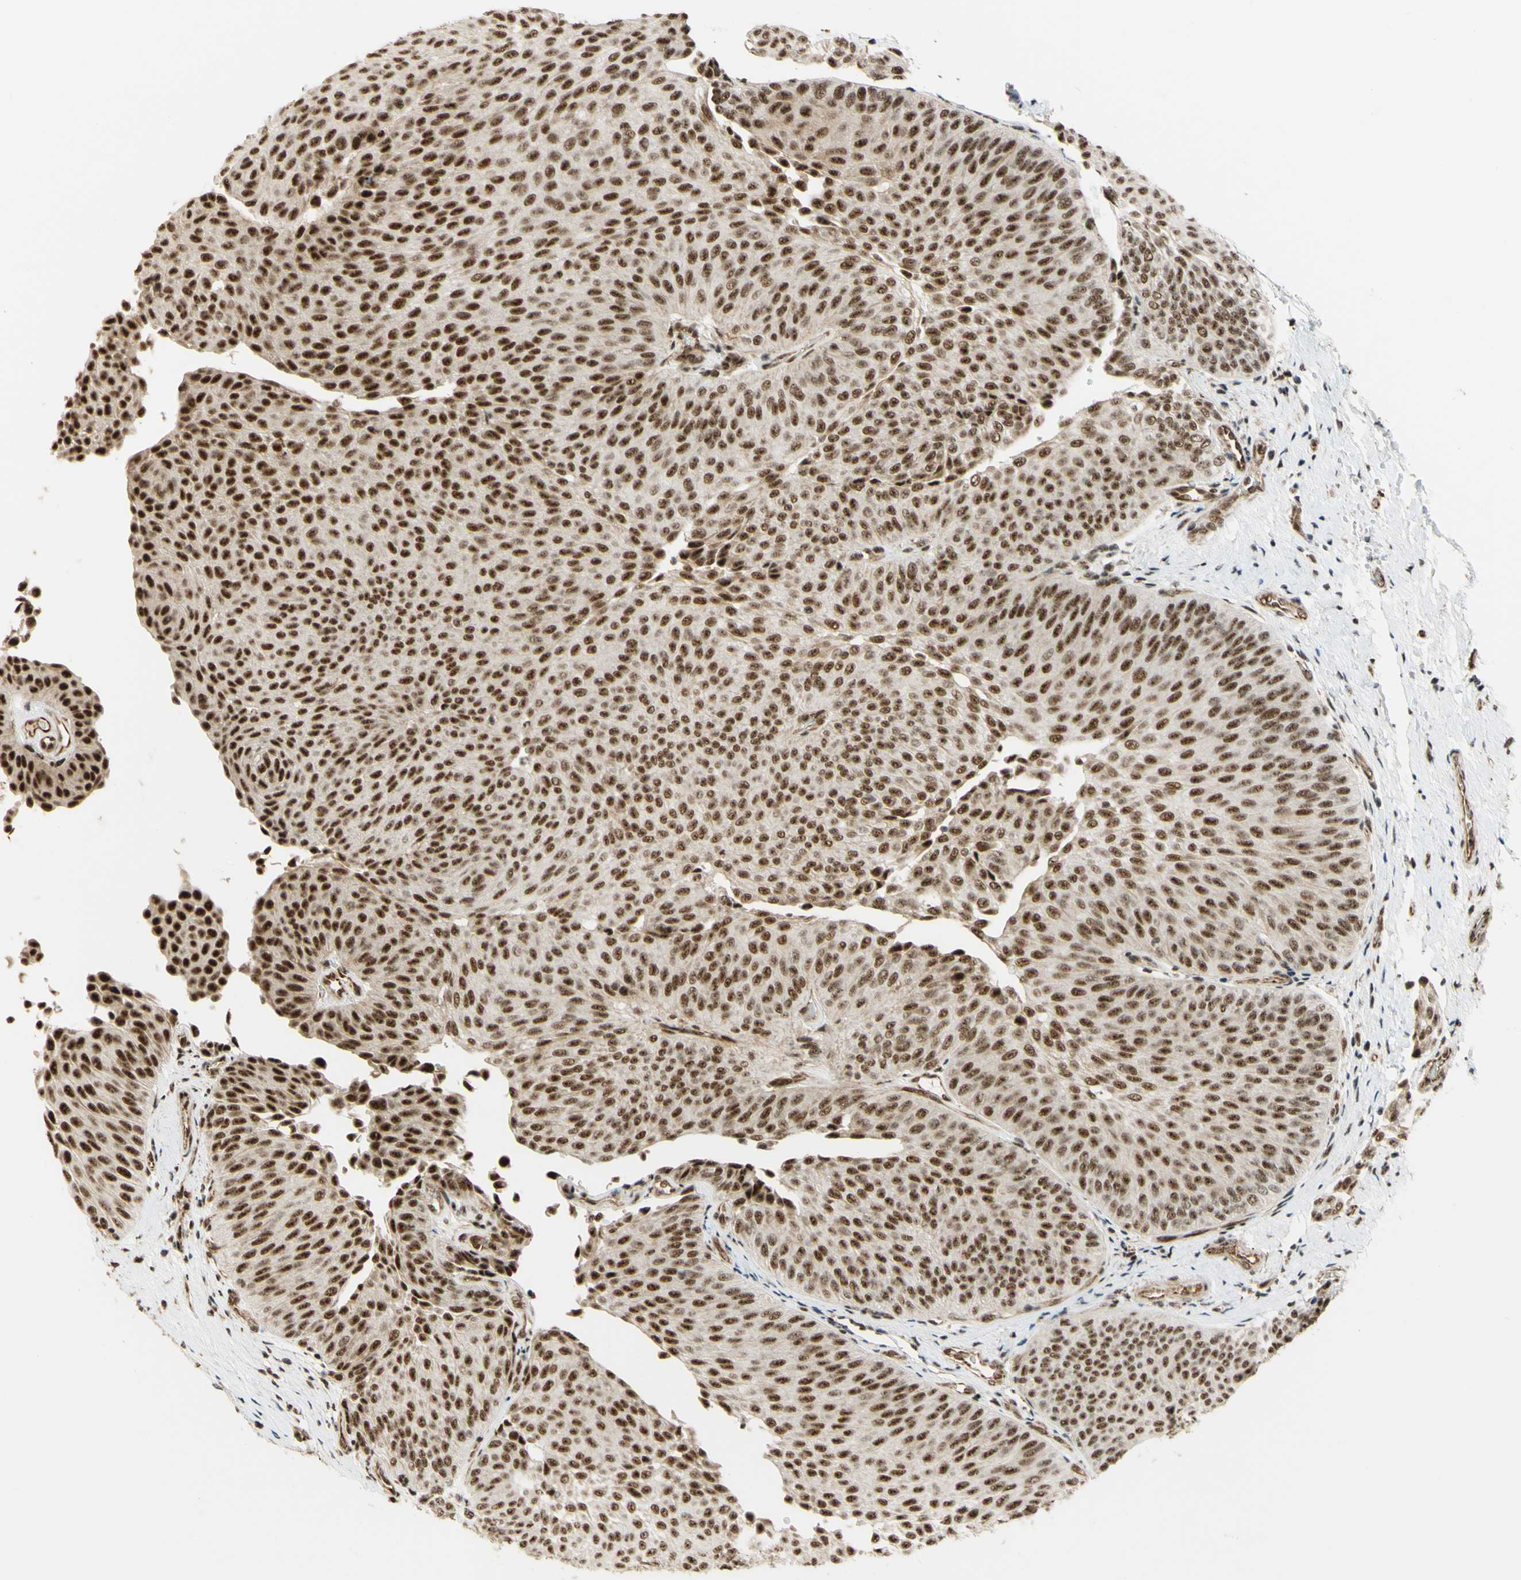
{"staining": {"intensity": "strong", "quantity": ">75%", "location": "nuclear"}, "tissue": "urothelial cancer", "cell_type": "Tumor cells", "image_type": "cancer", "snomed": [{"axis": "morphology", "description": "Urothelial carcinoma, Low grade"}, {"axis": "topography", "description": "Urinary bladder"}], "caption": "An IHC micrograph of neoplastic tissue is shown. Protein staining in brown labels strong nuclear positivity in low-grade urothelial carcinoma within tumor cells.", "gene": "SAP18", "patient": {"sex": "female", "age": 60}}